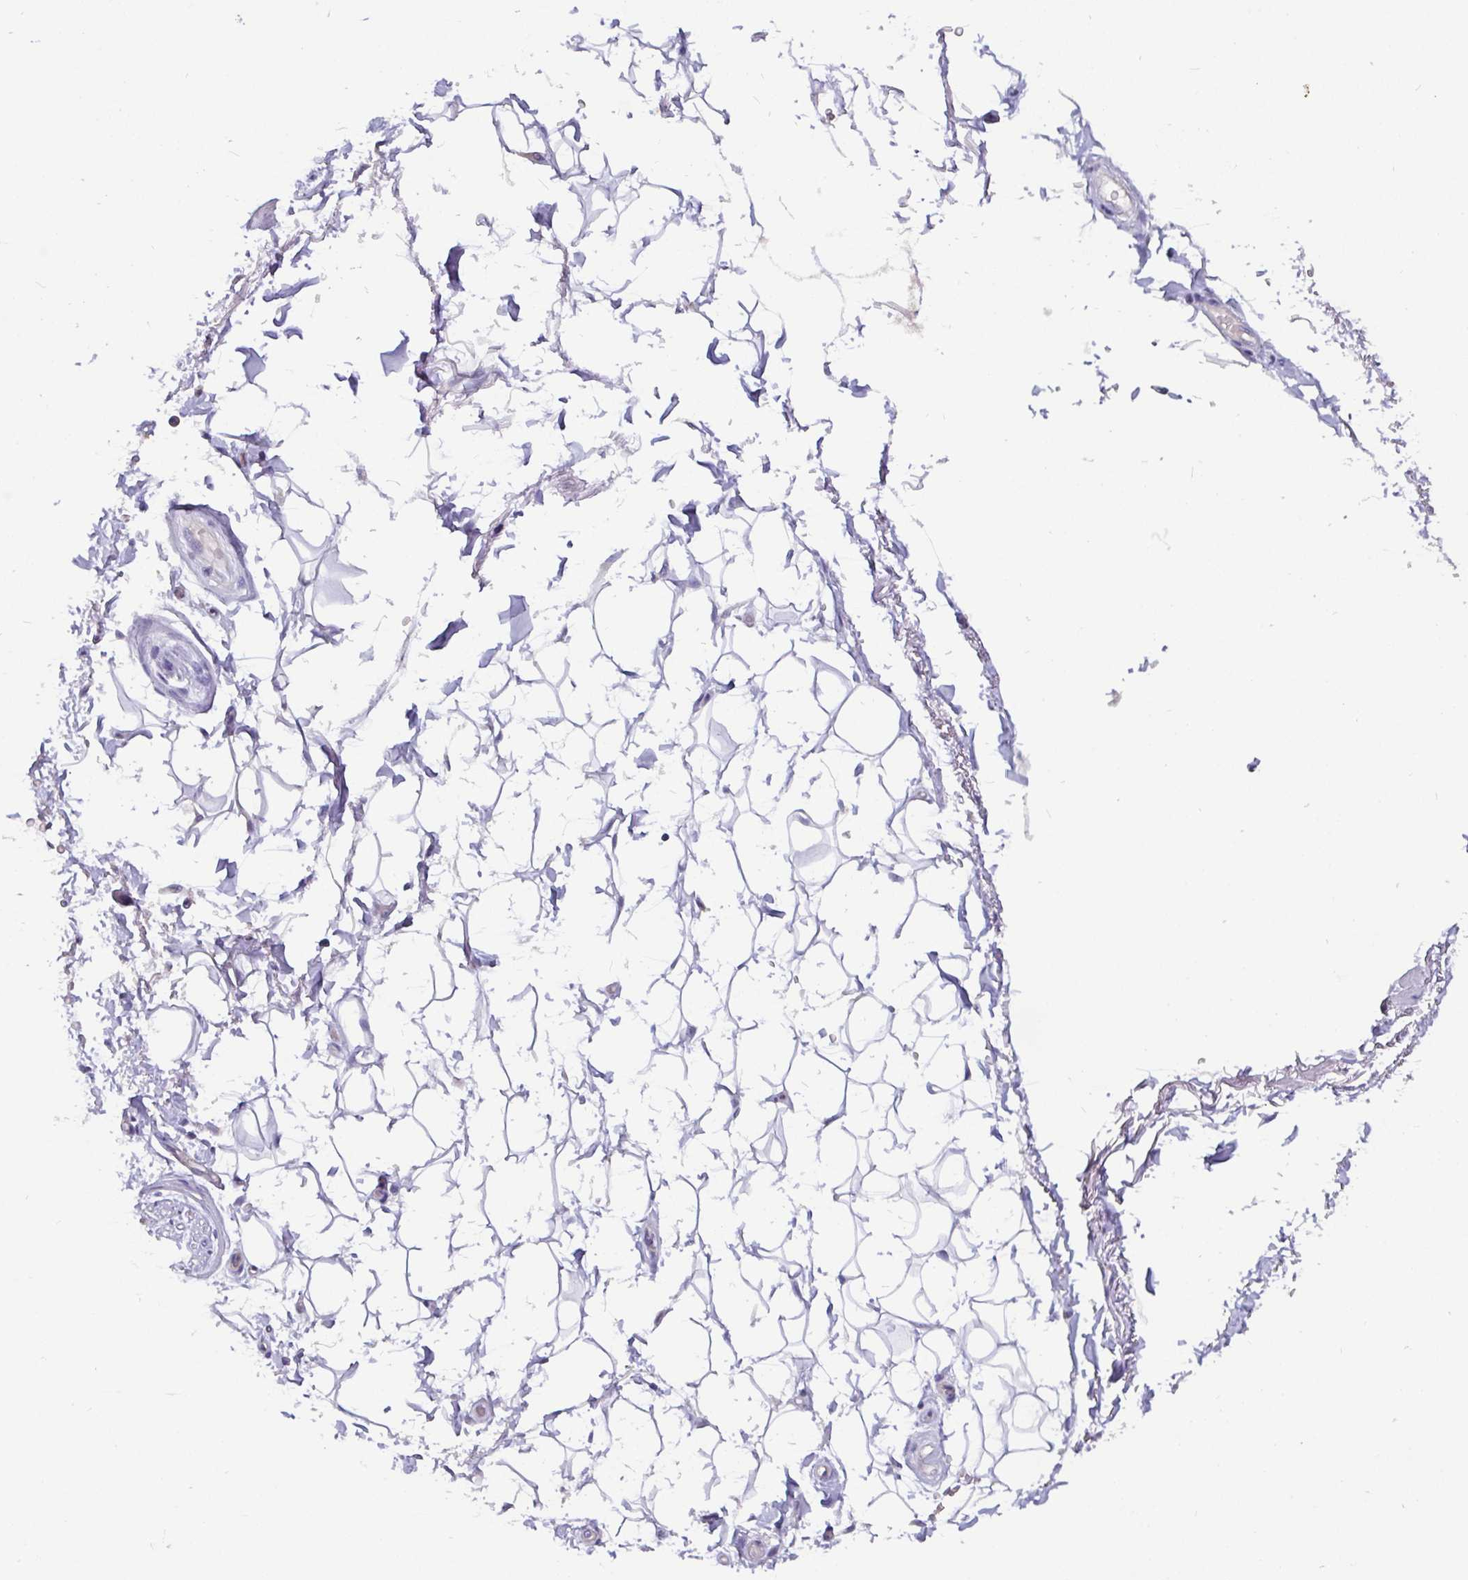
{"staining": {"intensity": "negative", "quantity": "none", "location": "none"}, "tissue": "adipose tissue", "cell_type": "Adipocytes", "image_type": "normal", "snomed": [{"axis": "morphology", "description": "Normal tissue, NOS"}, {"axis": "topography", "description": "Anal"}, {"axis": "topography", "description": "Peripheral nerve tissue"}], "caption": "Immunohistochemical staining of benign human adipose tissue shows no significant staining in adipocytes. Brightfield microscopy of IHC stained with DAB (3,3'-diaminobenzidine) (brown) and hematoxylin (blue), captured at high magnification.", "gene": "ADAMTS6", "patient": {"sex": "male", "age": 51}}